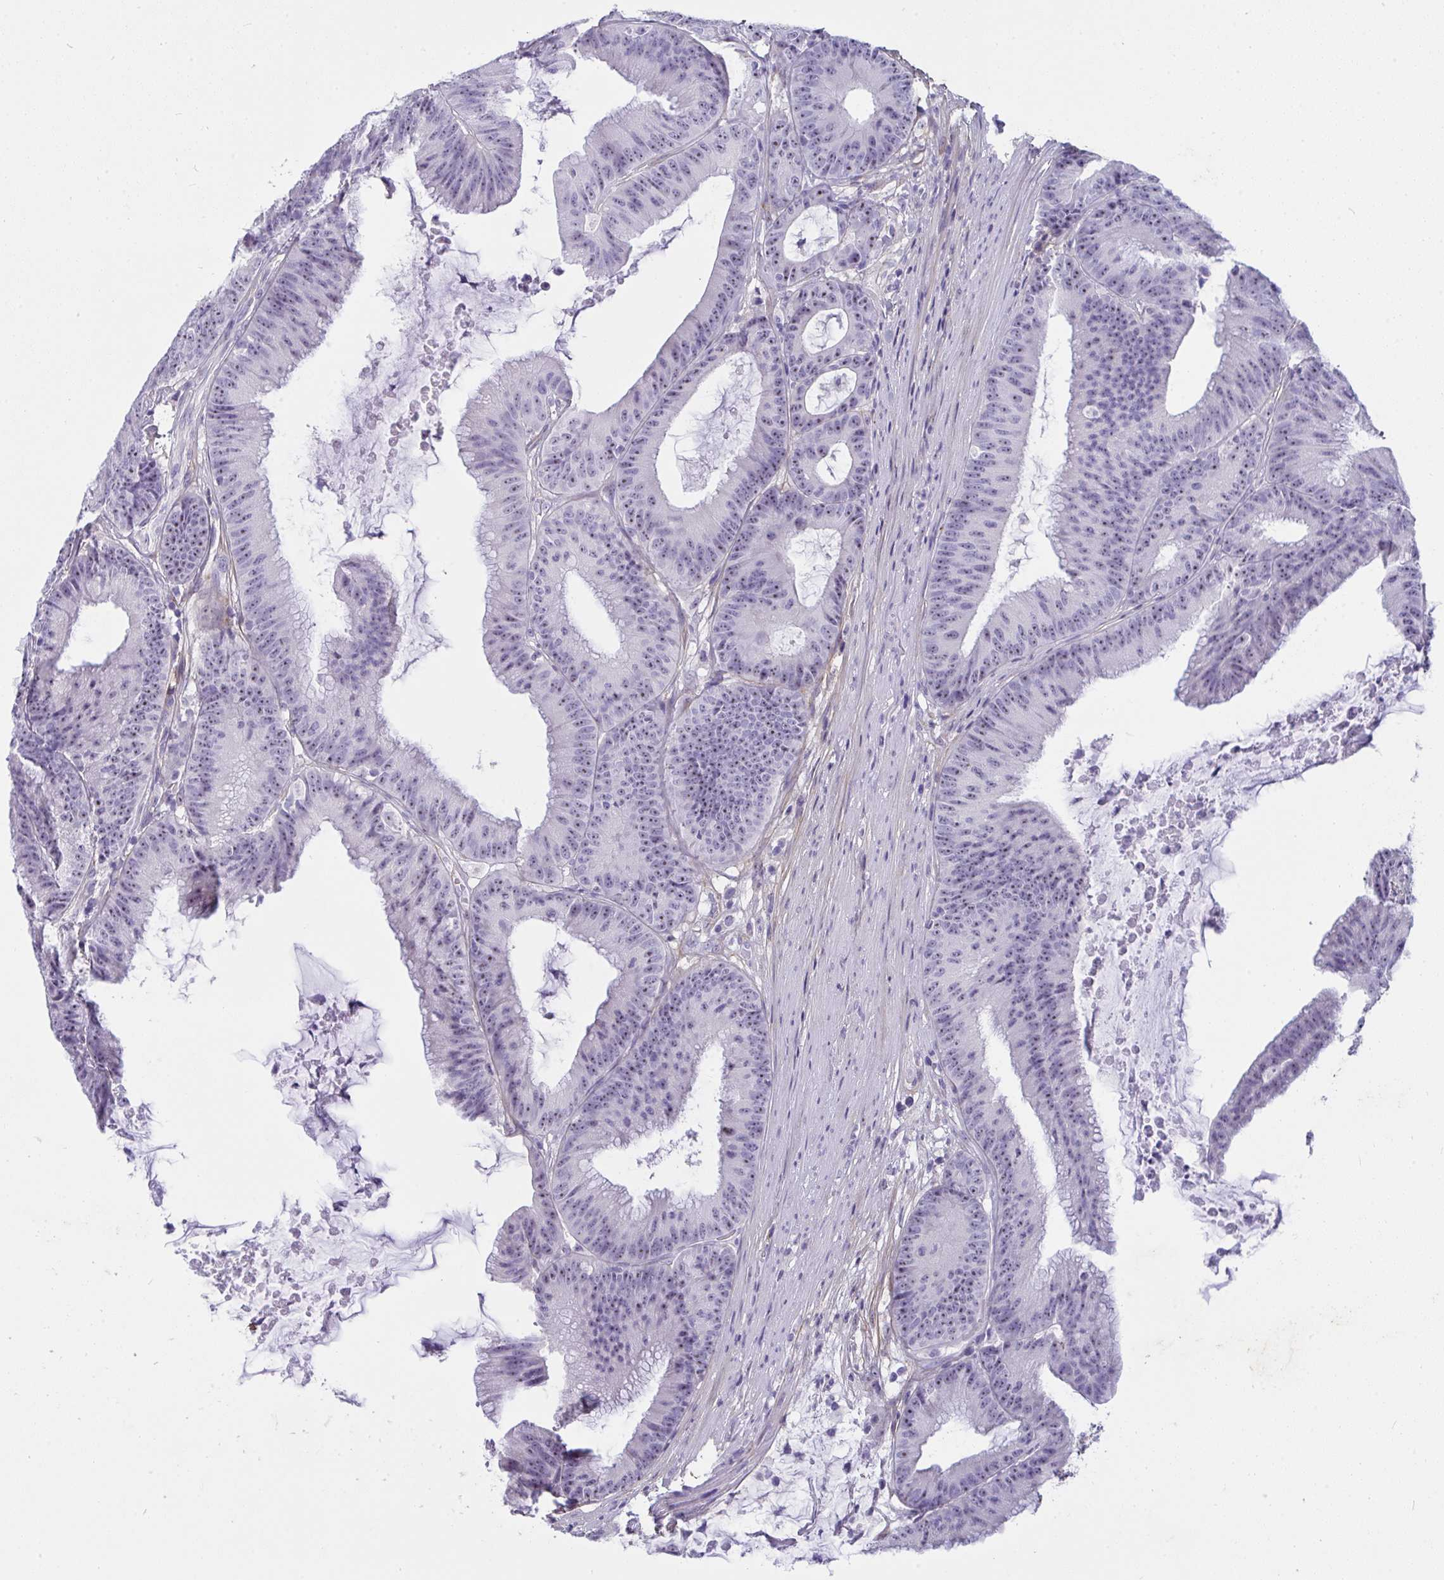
{"staining": {"intensity": "weak", "quantity": "25%-75%", "location": "nuclear"}, "tissue": "colorectal cancer", "cell_type": "Tumor cells", "image_type": "cancer", "snomed": [{"axis": "morphology", "description": "Adenocarcinoma, NOS"}, {"axis": "topography", "description": "Colon"}], "caption": "Immunohistochemical staining of human adenocarcinoma (colorectal) reveals weak nuclear protein staining in approximately 25%-75% of tumor cells.", "gene": "LHFPL6", "patient": {"sex": "female", "age": 78}}